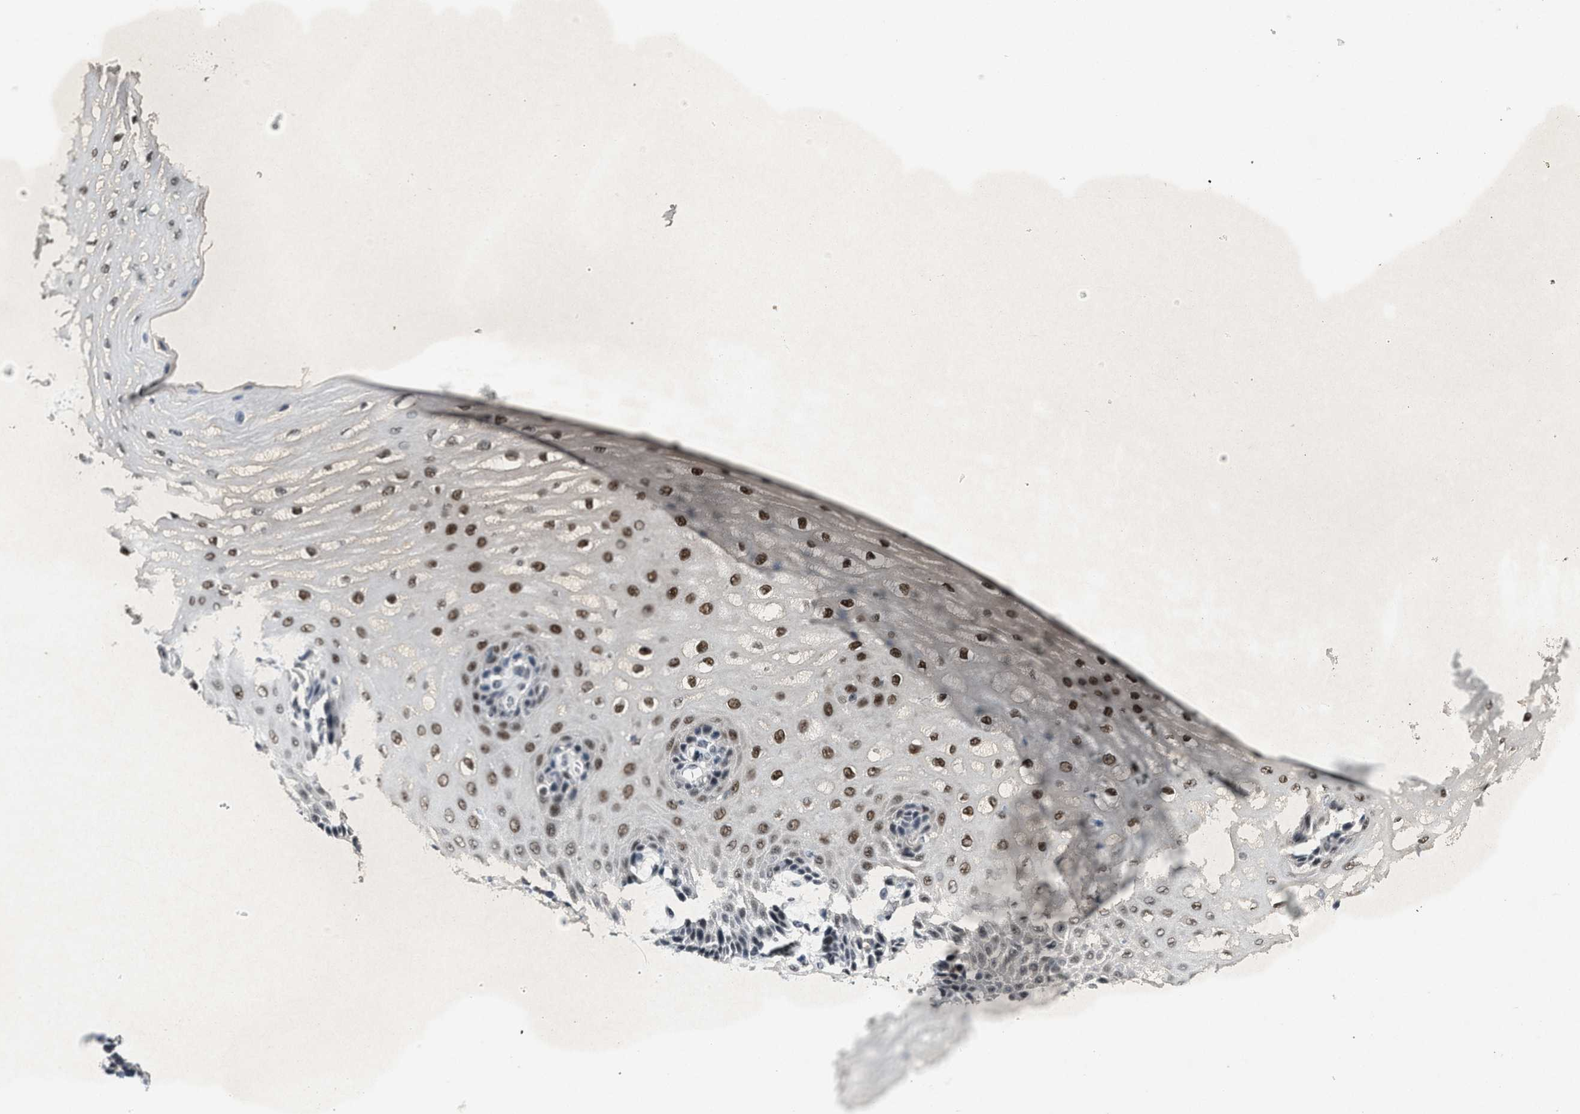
{"staining": {"intensity": "strong", "quantity": ">75%", "location": "nuclear"}, "tissue": "esophagus", "cell_type": "Squamous epithelial cells", "image_type": "normal", "snomed": [{"axis": "morphology", "description": "Normal tissue, NOS"}, {"axis": "topography", "description": "Esophagus"}], "caption": "Immunohistochemical staining of unremarkable human esophagus exhibits >75% levels of strong nuclear protein staining in approximately >75% of squamous epithelial cells.", "gene": "NCOA1", "patient": {"sex": "male", "age": 54}}